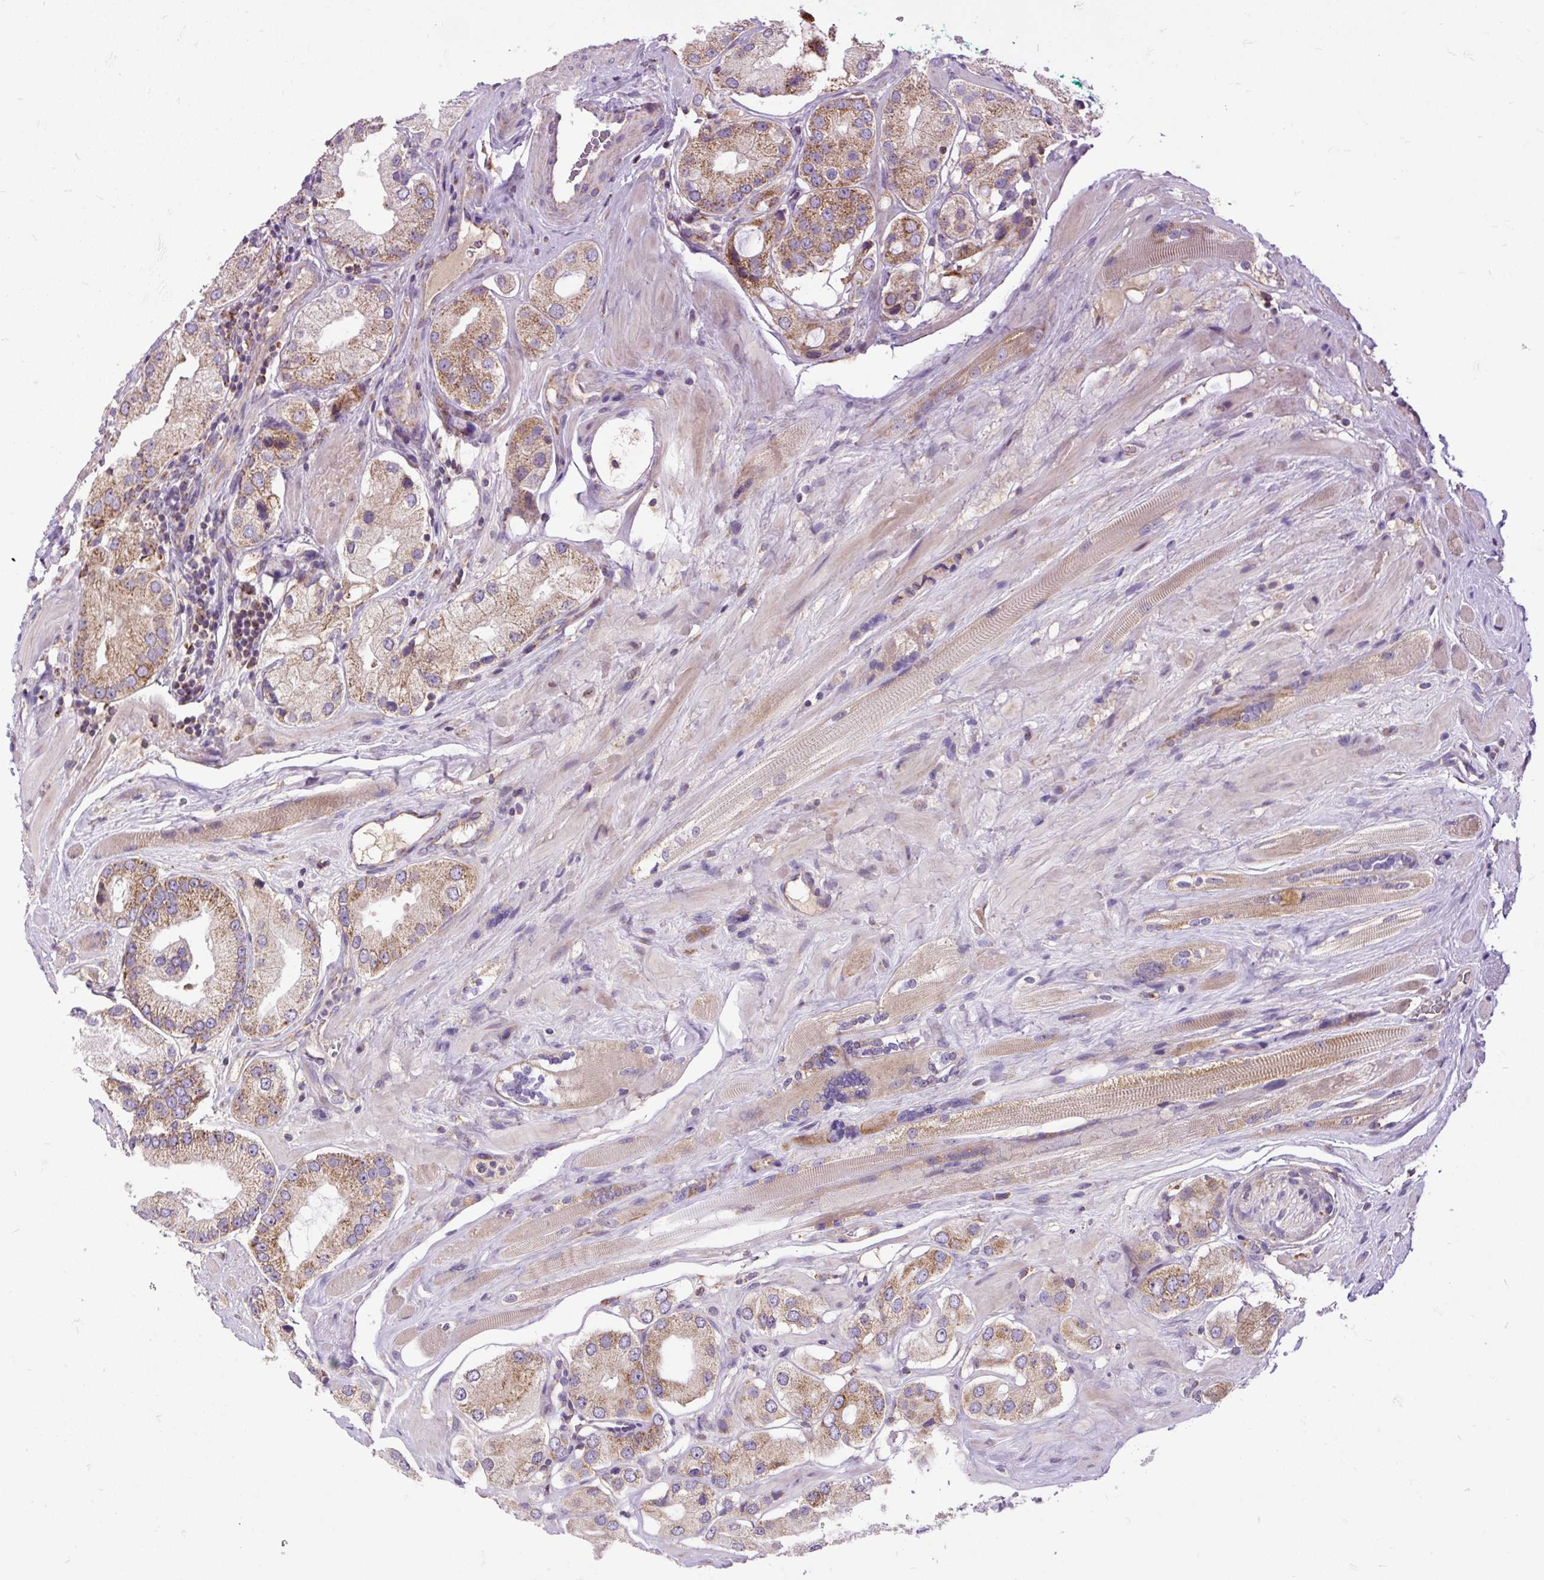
{"staining": {"intensity": "moderate", "quantity": ">75%", "location": "cytoplasmic/membranous"}, "tissue": "prostate cancer", "cell_type": "Tumor cells", "image_type": "cancer", "snomed": [{"axis": "morphology", "description": "Adenocarcinoma, Low grade"}, {"axis": "topography", "description": "Prostate"}], "caption": "Immunohistochemical staining of human prostate cancer (low-grade adenocarcinoma) displays moderate cytoplasmic/membranous protein expression in approximately >75% of tumor cells. (brown staining indicates protein expression, while blue staining denotes nuclei).", "gene": "TOMM40", "patient": {"sex": "male", "age": 42}}